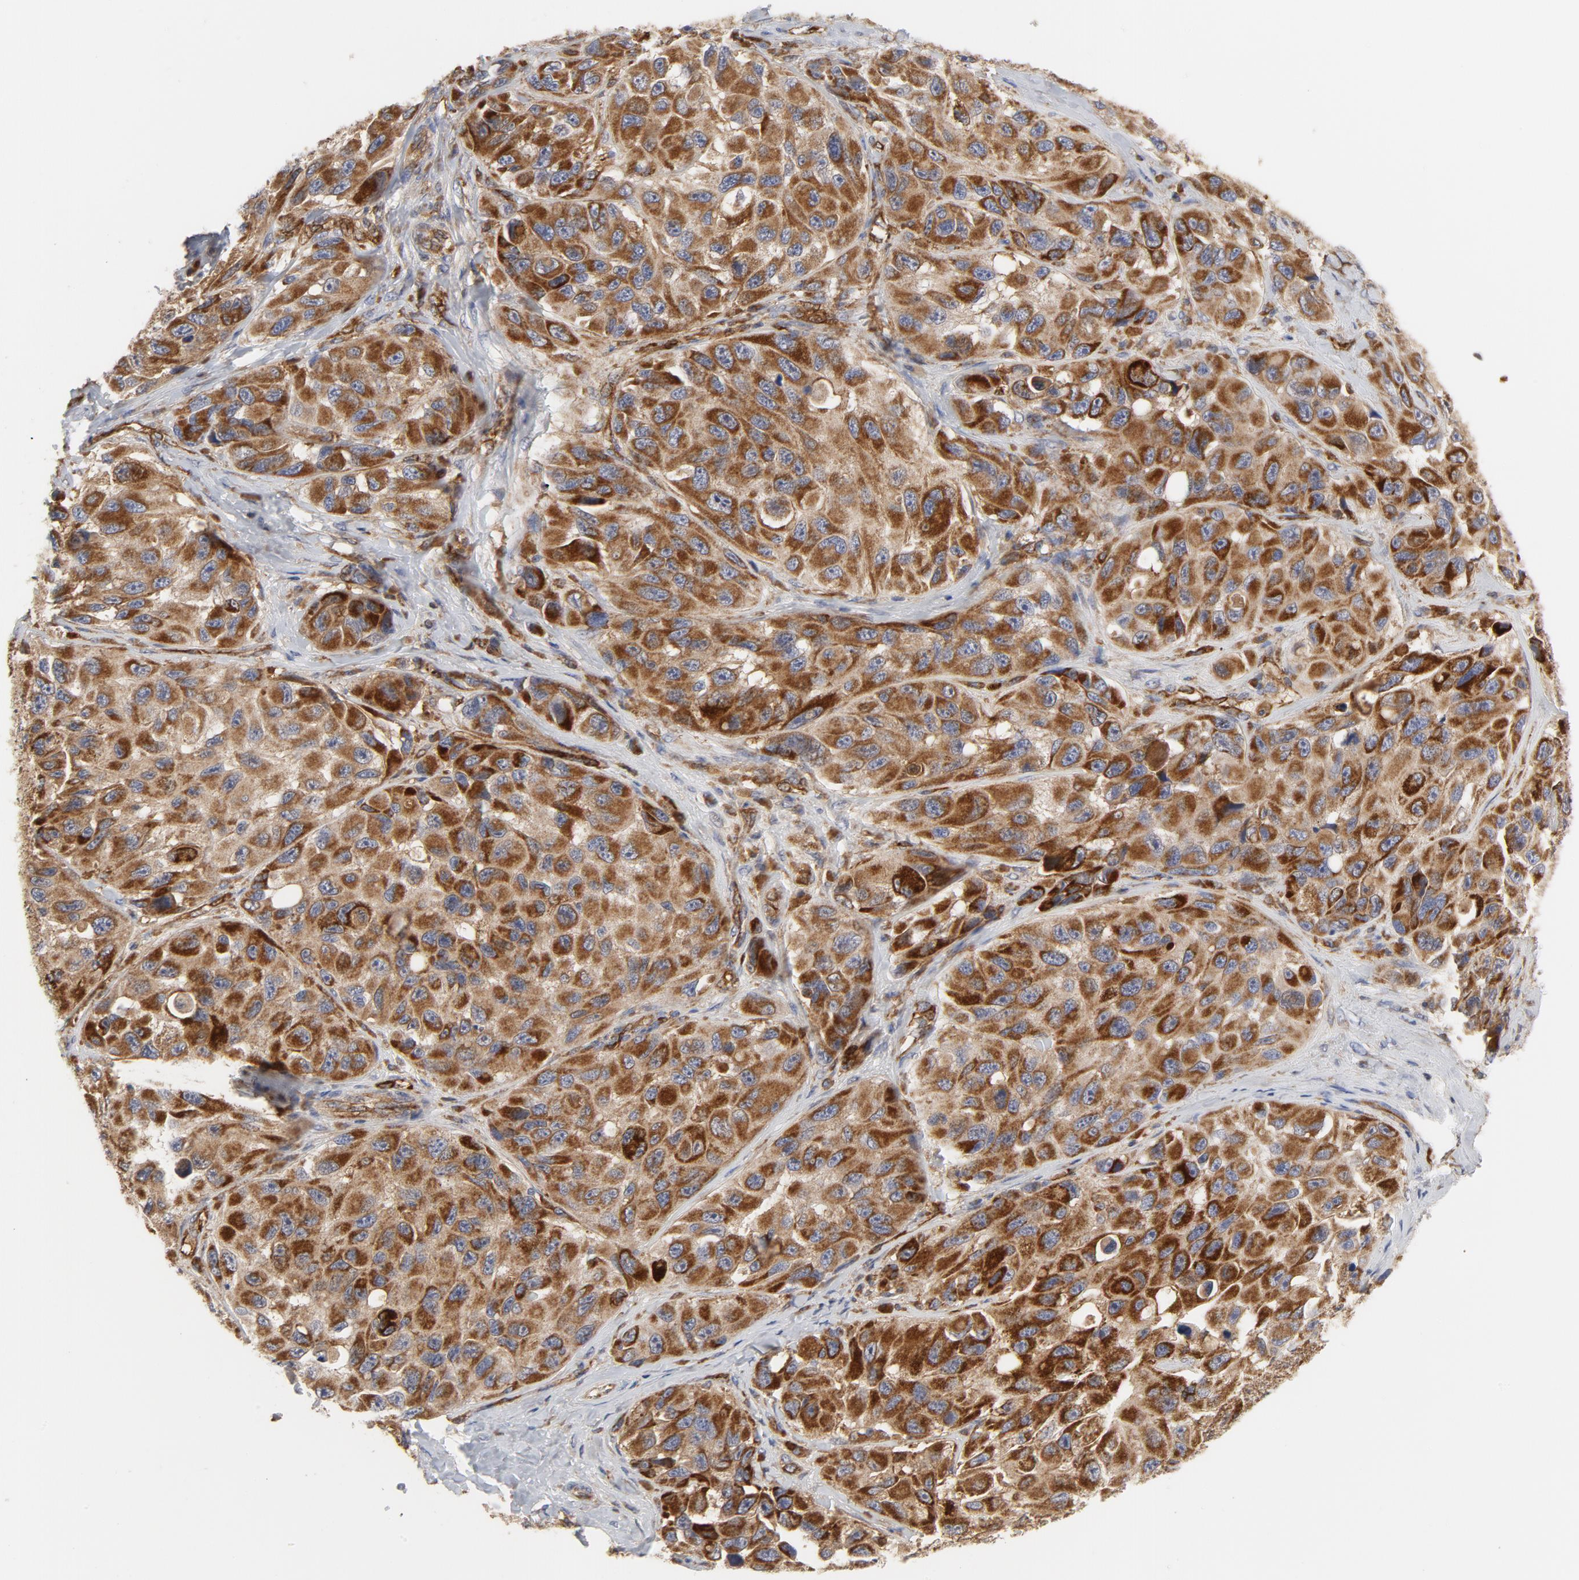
{"staining": {"intensity": "strong", "quantity": ">75%", "location": "cytoplasmic/membranous"}, "tissue": "melanoma", "cell_type": "Tumor cells", "image_type": "cancer", "snomed": [{"axis": "morphology", "description": "Malignant melanoma, NOS"}, {"axis": "topography", "description": "Skin"}], "caption": "An IHC histopathology image of neoplastic tissue is shown. Protein staining in brown highlights strong cytoplasmic/membranous positivity in melanoma within tumor cells.", "gene": "RAPGEF4", "patient": {"sex": "female", "age": 73}}